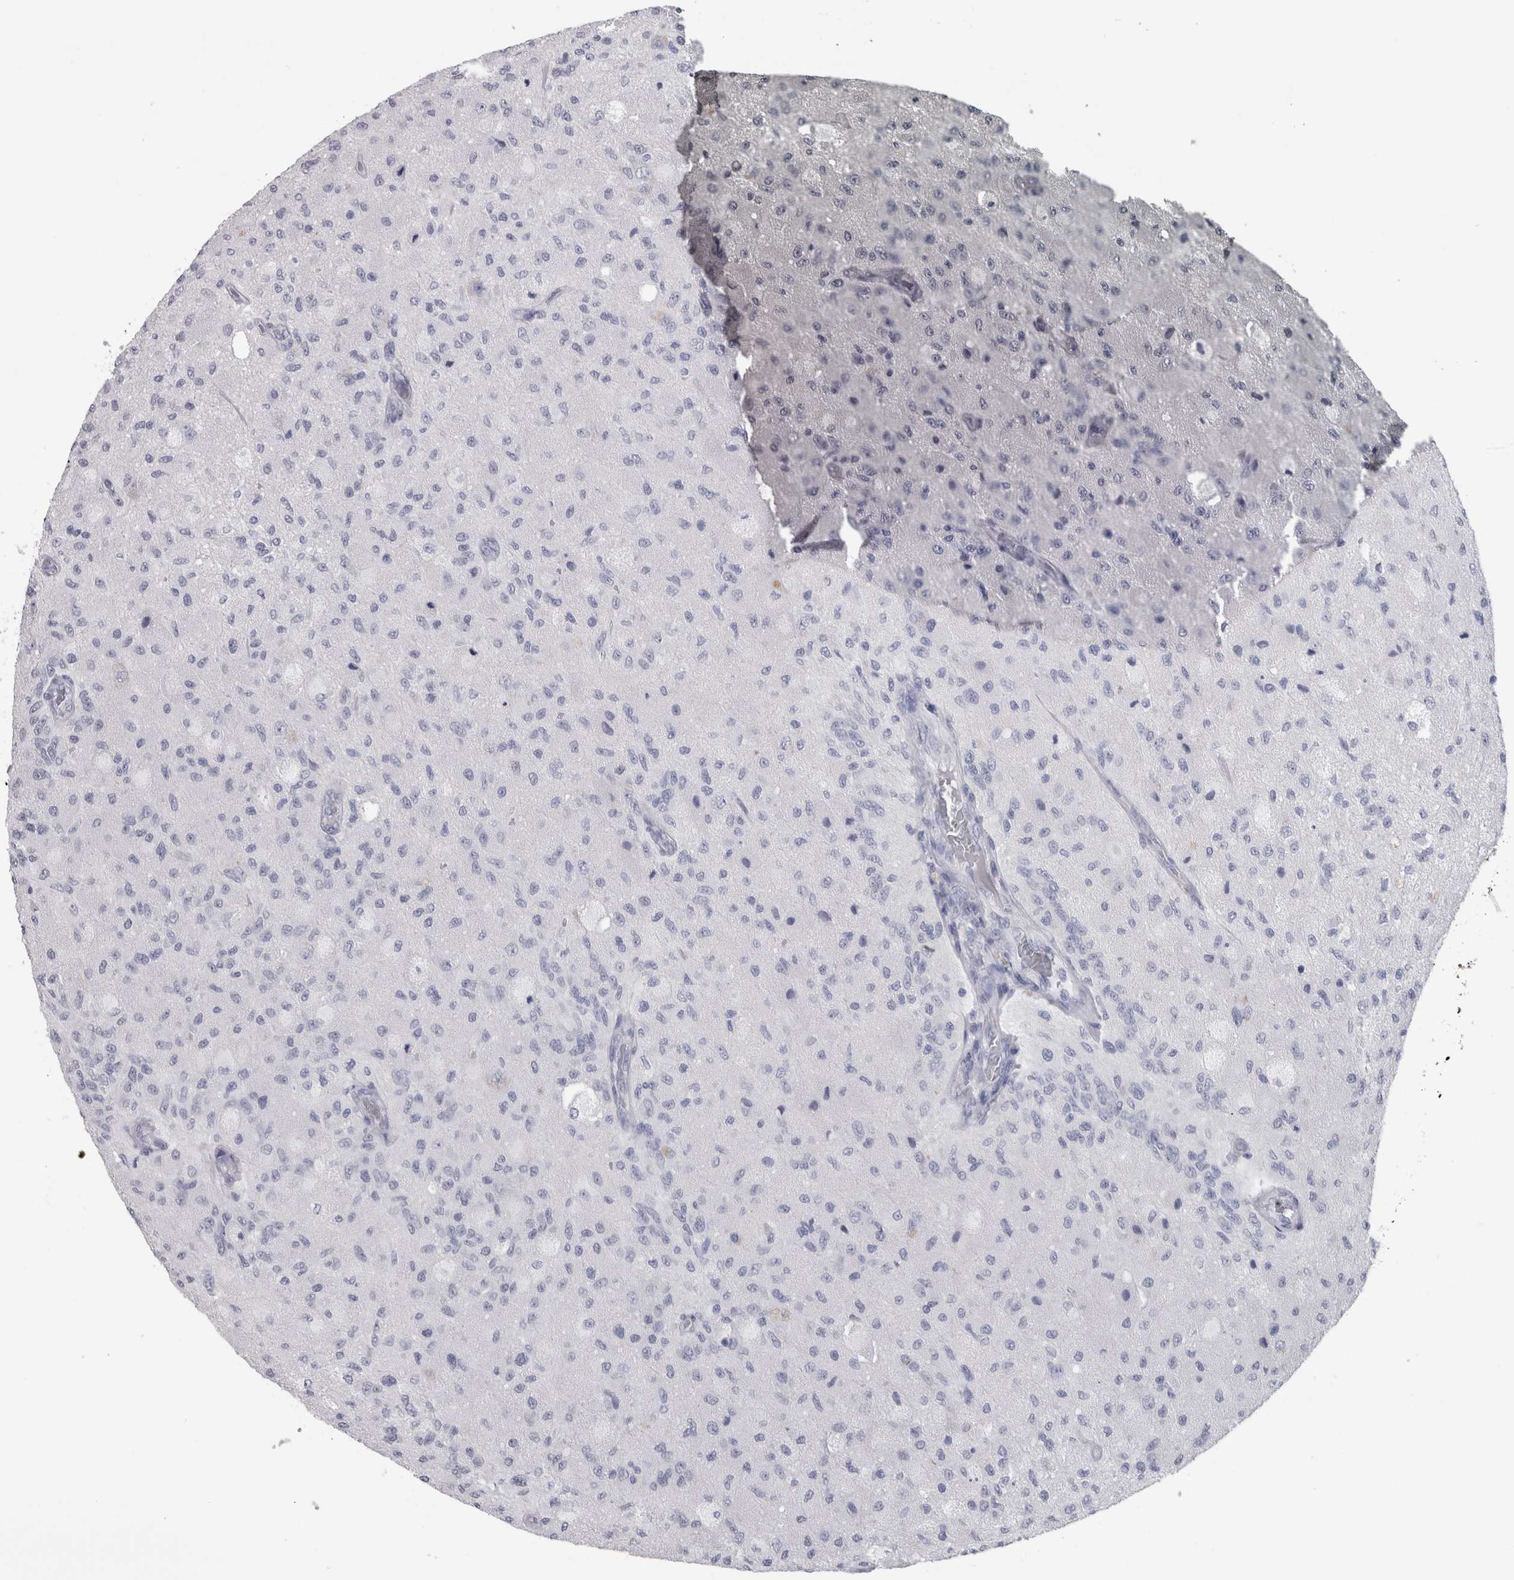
{"staining": {"intensity": "negative", "quantity": "none", "location": "none"}, "tissue": "glioma", "cell_type": "Tumor cells", "image_type": "cancer", "snomed": [{"axis": "morphology", "description": "Normal tissue, NOS"}, {"axis": "morphology", "description": "Glioma, malignant, High grade"}, {"axis": "topography", "description": "Cerebral cortex"}], "caption": "DAB (3,3'-diaminobenzidine) immunohistochemical staining of malignant high-grade glioma shows no significant expression in tumor cells. (Immunohistochemistry, brightfield microscopy, high magnification).", "gene": "PTH", "patient": {"sex": "male", "age": 77}}